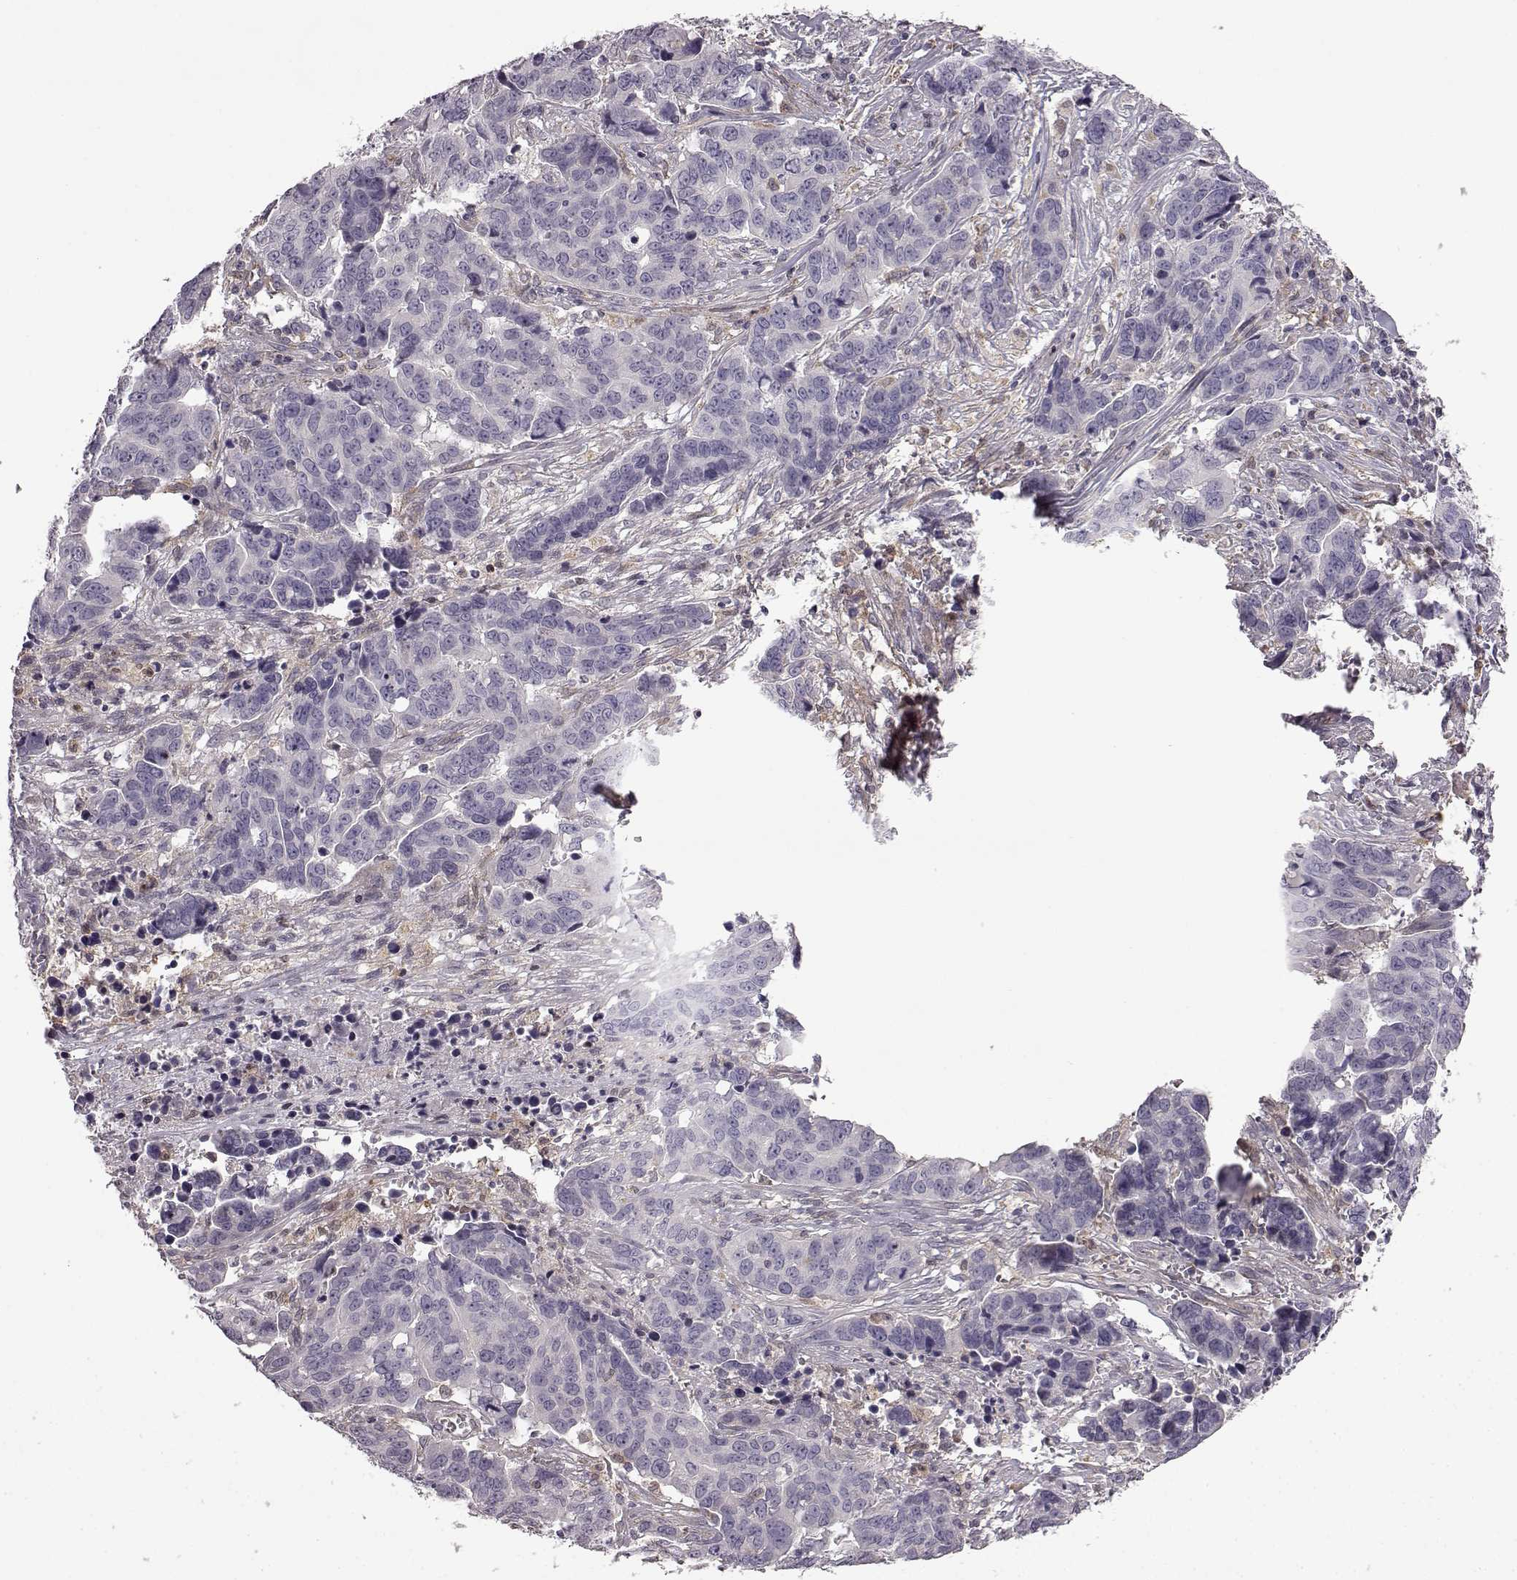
{"staining": {"intensity": "negative", "quantity": "none", "location": "none"}, "tissue": "ovarian cancer", "cell_type": "Tumor cells", "image_type": "cancer", "snomed": [{"axis": "morphology", "description": "Carcinoma, endometroid"}, {"axis": "topography", "description": "Ovary"}], "caption": "Immunohistochemical staining of human ovarian endometroid carcinoma shows no significant positivity in tumor cells.", "gene": "B3GNT6", "patient": {"sex": "female", "age": 78}}